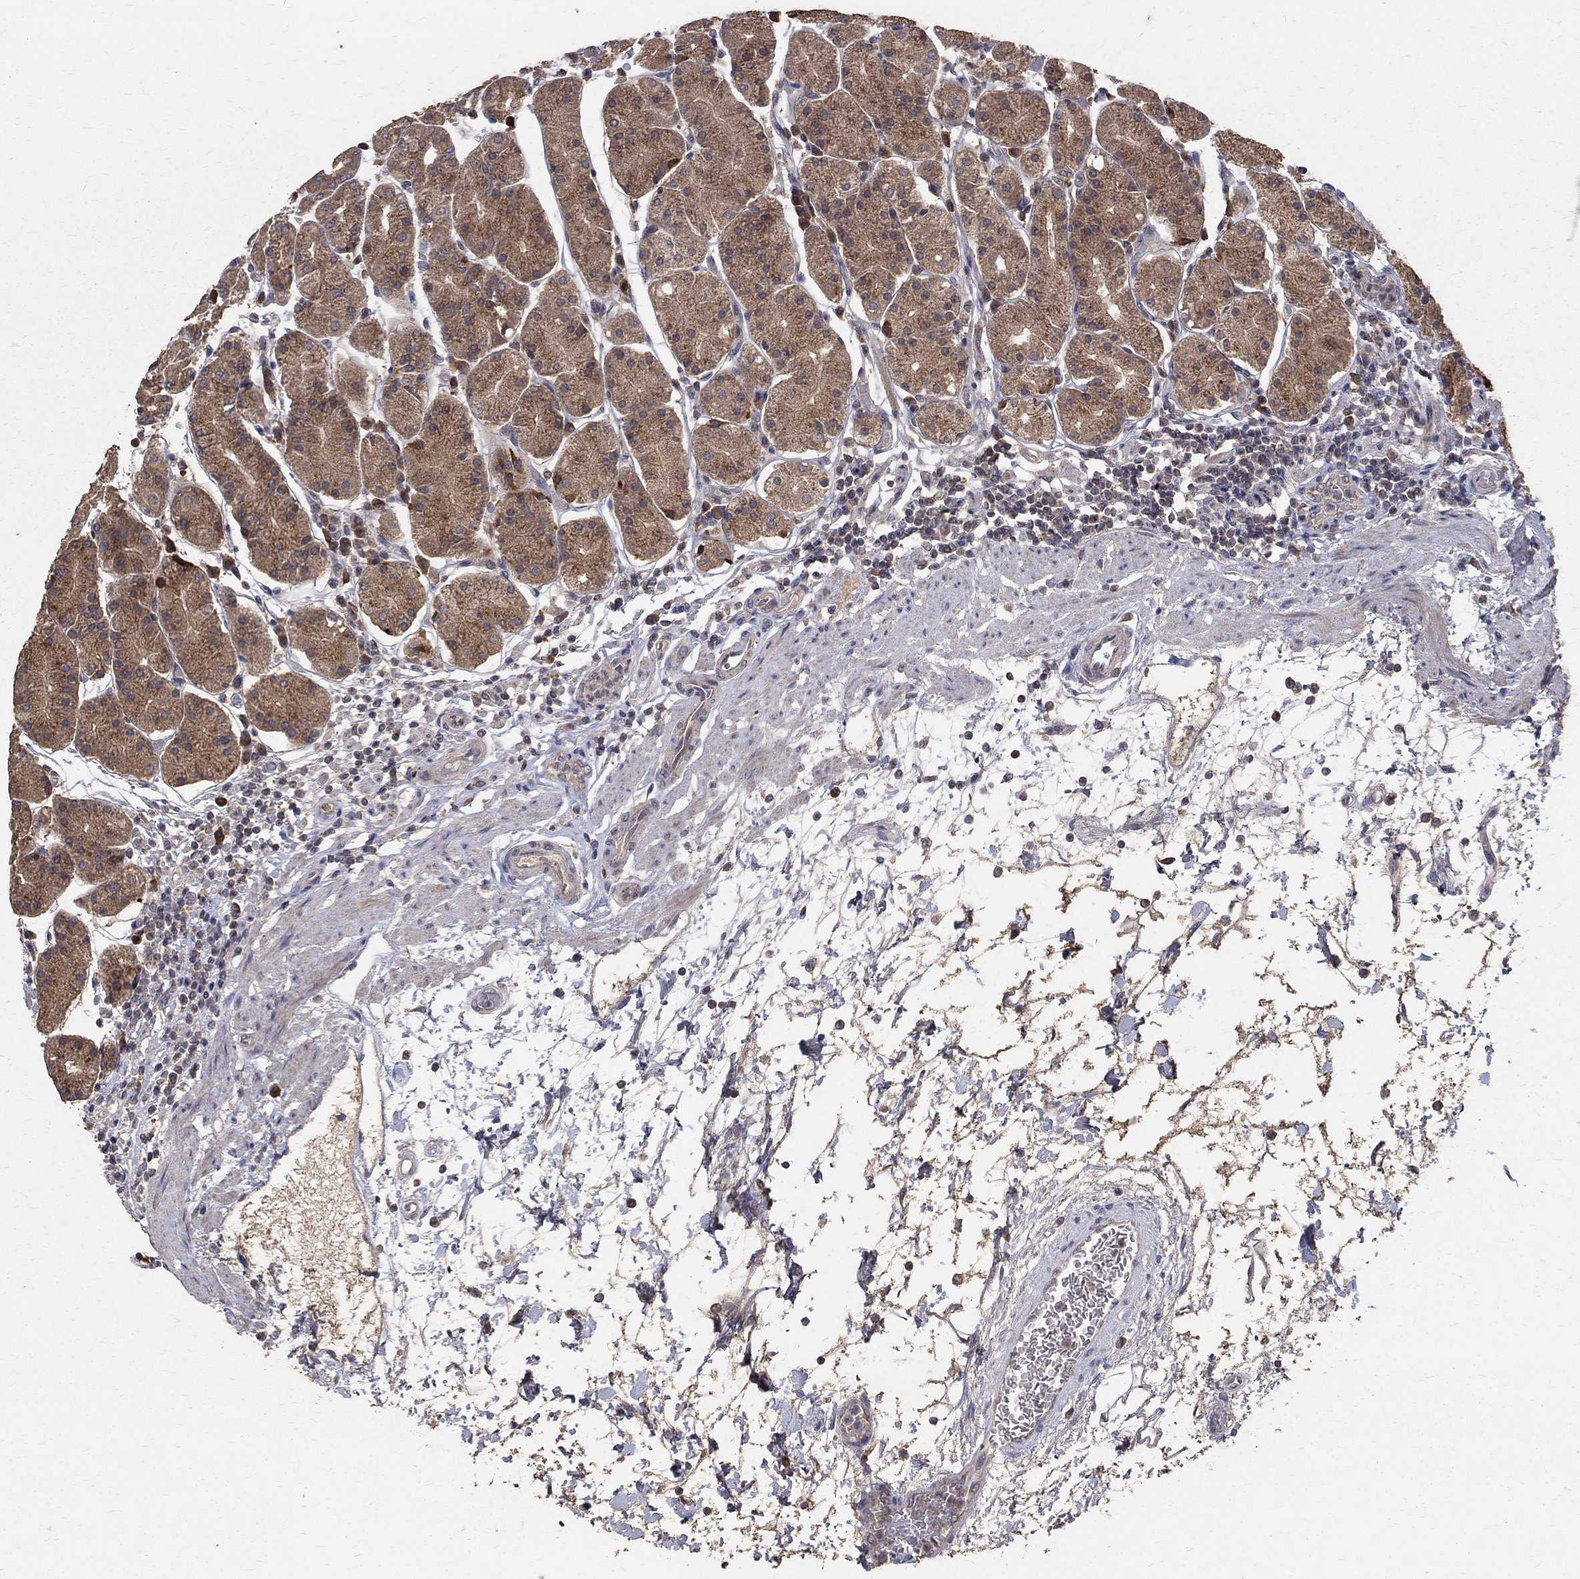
{"staining": {"intensity": "moderate", "quantity": "25%-75%", "location": "cytoplasmic/membranous"}, "tissue": "stomach", "cell_type": "Glandular cells", "image_type": "normal", "snomed": [{"axis": "morphology", "description": "Normal tissue, NOS"}, {"axis": "topography", "description": "Stomach"}], "caption": "Glandular cells show medium levels of moderate cytoplasmic/membranous staining in about 25%-75% of cells in benign stomach.", "gene": "C17orf75", "patient": {"sex": "male", "age": 54}}